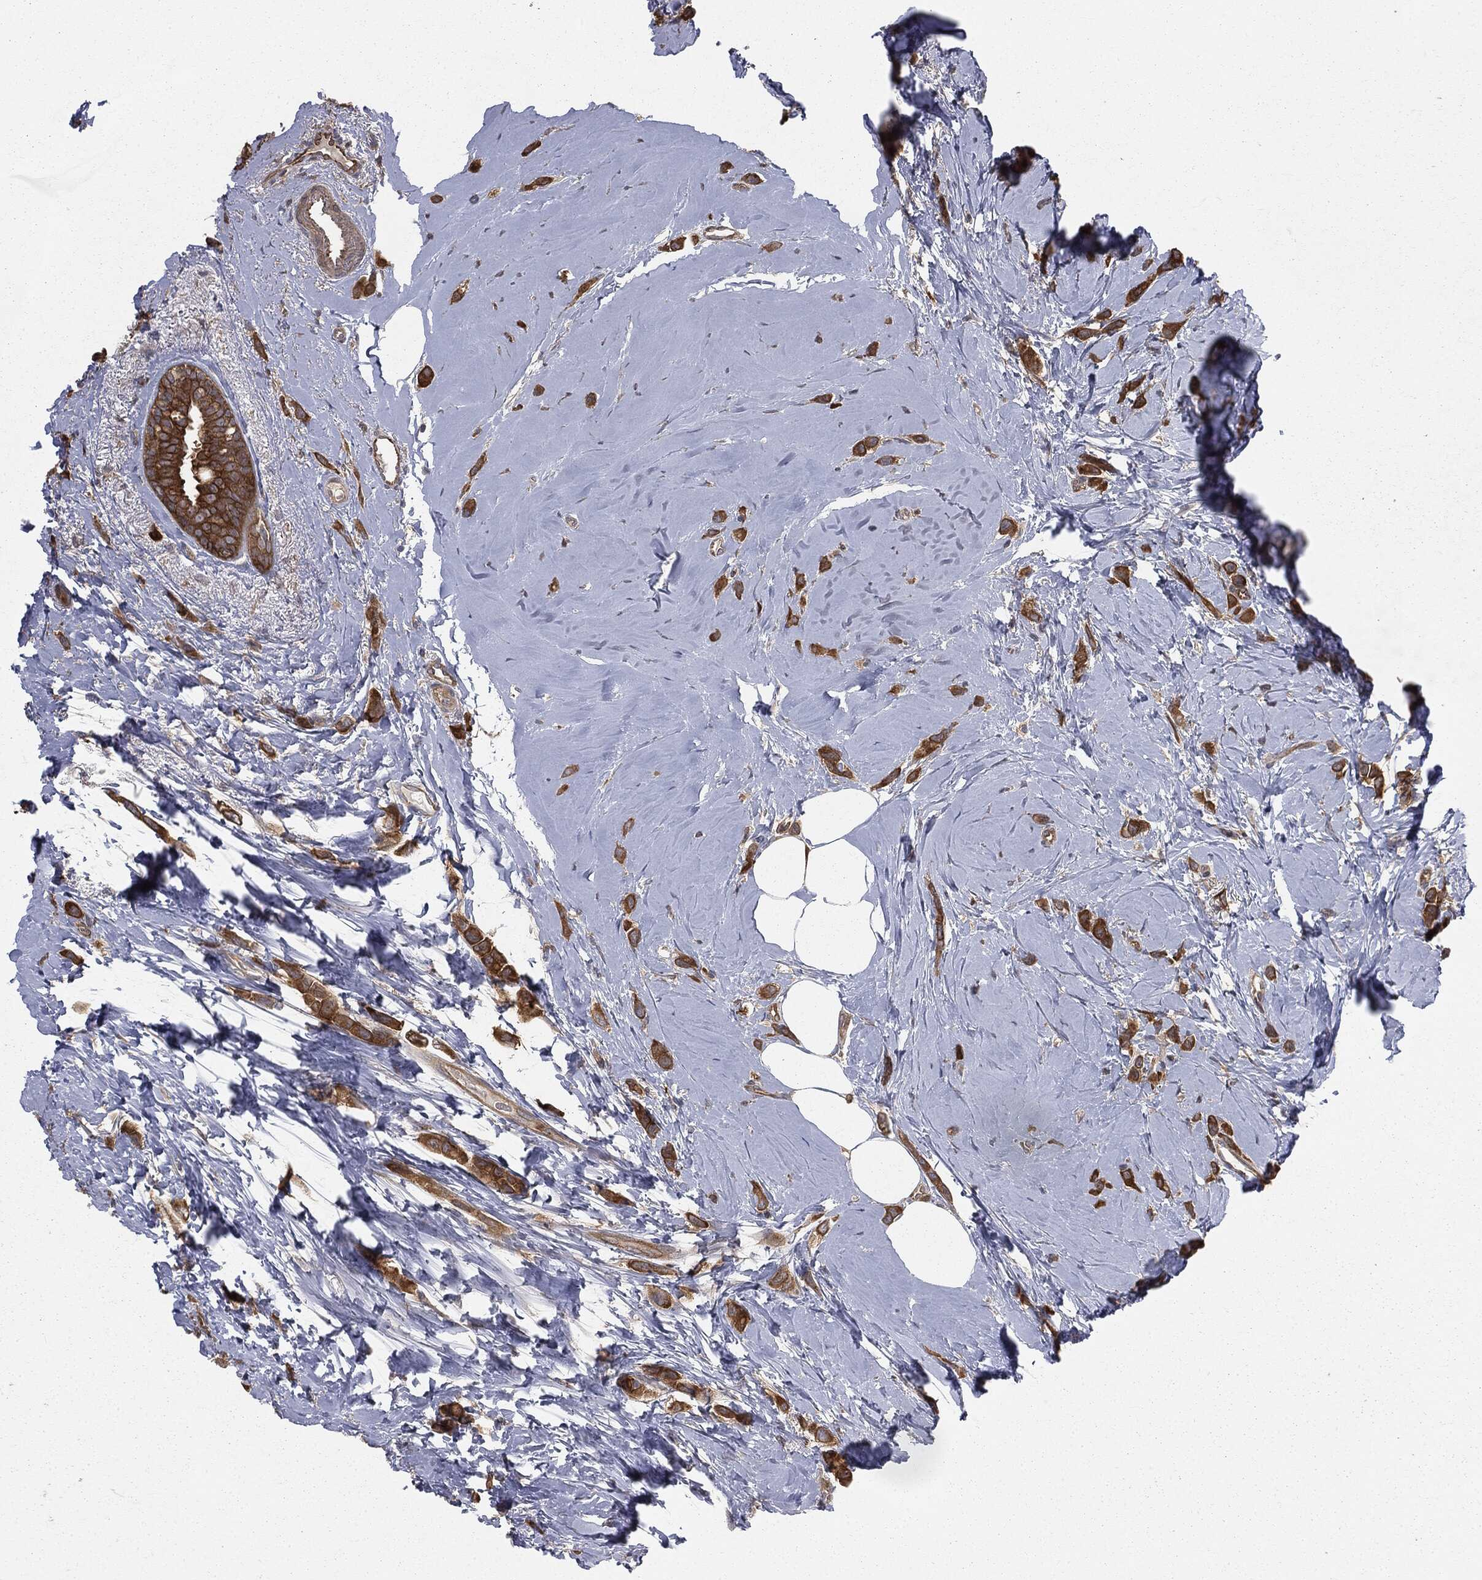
{"staining": {"intensity": "strong", "quantity": ">75%", "location": "cytoplasmic/membranous"}, "tissue": "breast cancer", "cell_type": "Tumor cells", "image_type": "cancer", "snomed": [{"axis": "morphology", "description": "Lobular carcinoma"}, {"axis": "topography", "description": "Breast"}], "caption": "An image of human lobular carcinoma (breast) stained for a protein shows strong cytoplasmic/membranous brown staining in tumor cells.", "gene": "GNB5", "patient": {"sex": "female", "age": 66}}